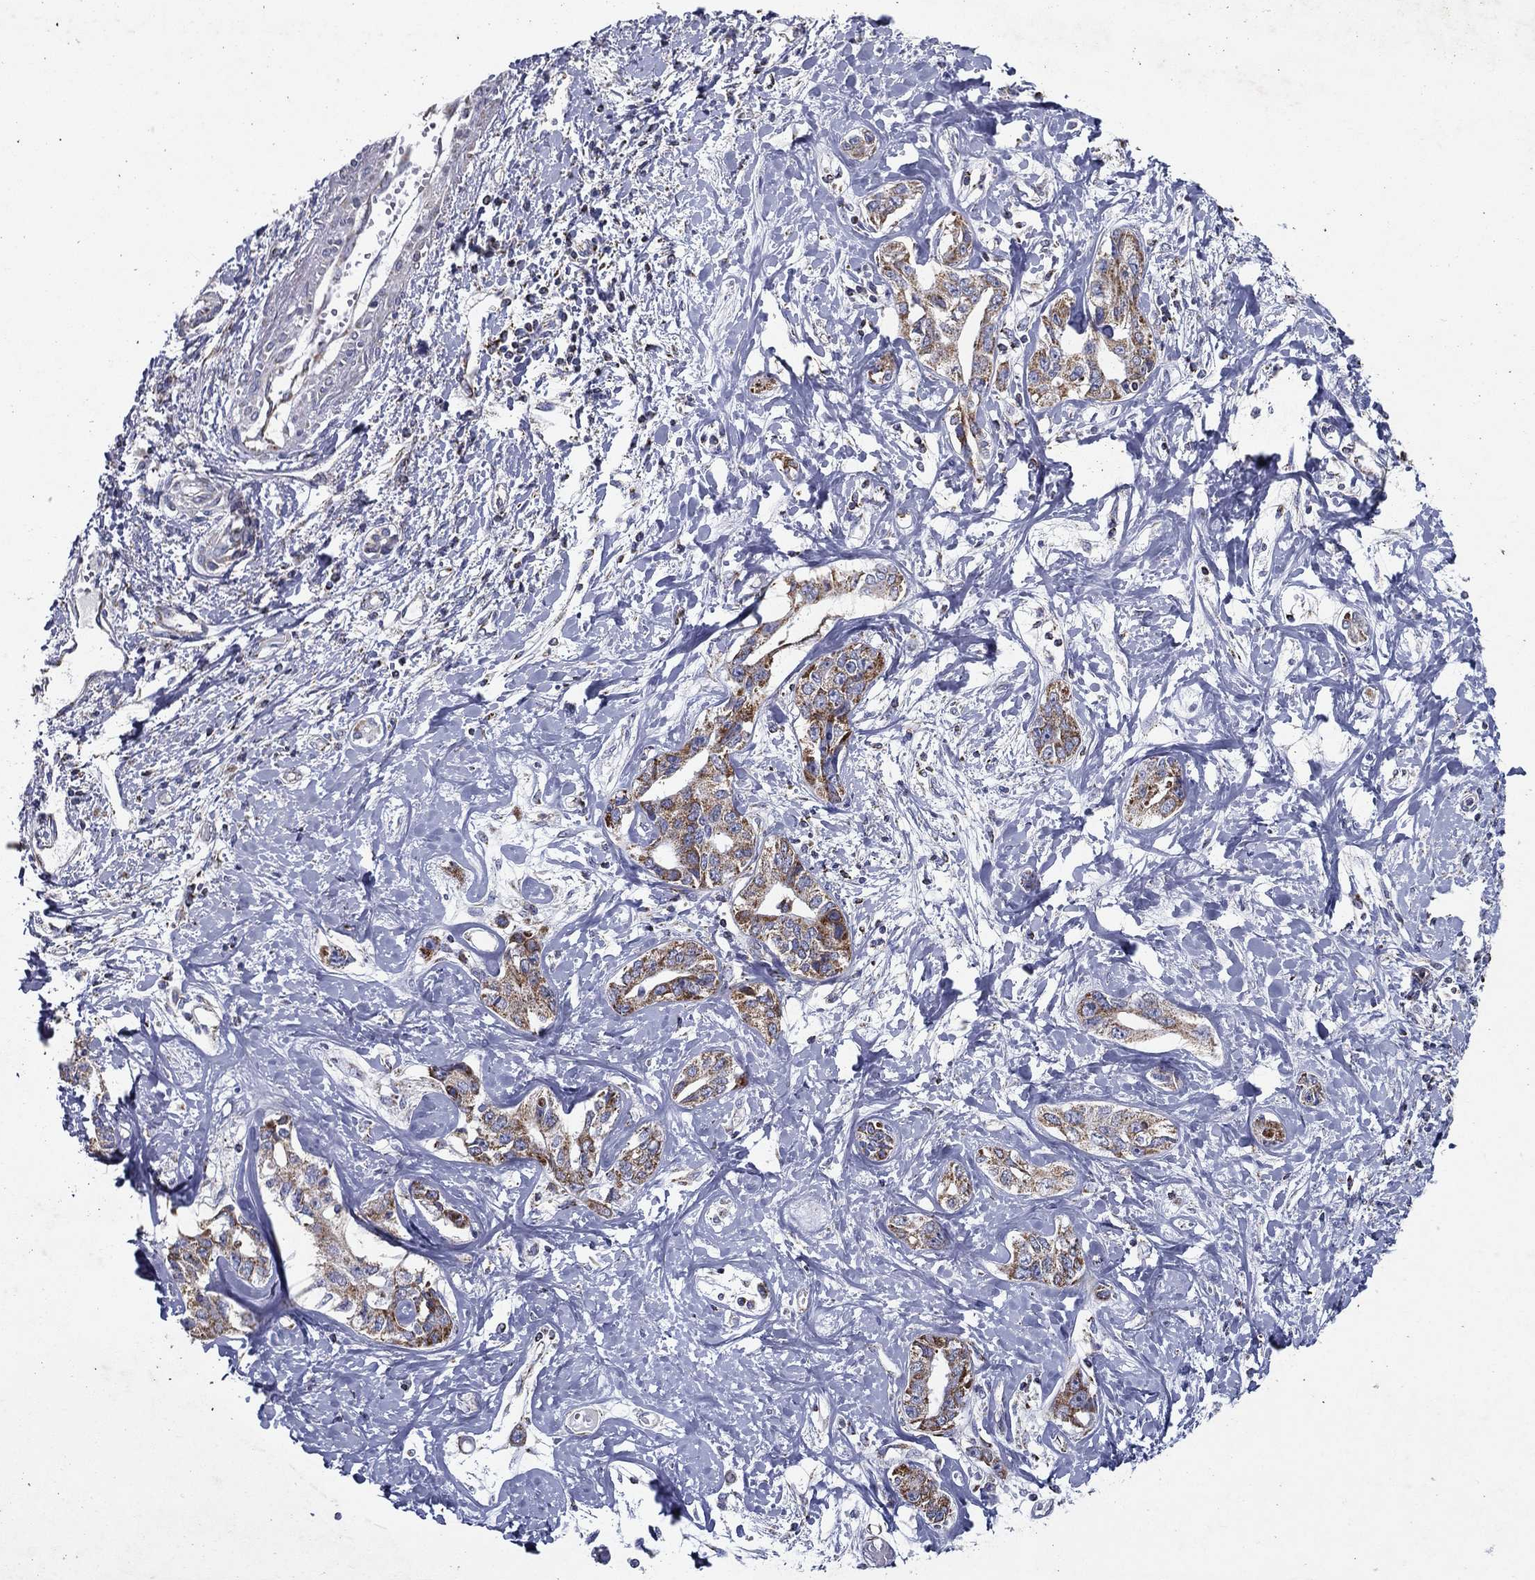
{"staining": {"intensity": "strong", "quantity": ">75%", "location": "cytoplasmic/membranous"}, "tissue": "liver cancer", "cell_type": "Tumor cells", "image_type": "cancer", "snomed": [{"axis": "morphology", "description": "Cholangiocarcinoma"}, {"axis": "topography", "description": "Liver"}], "caption": "Immunohistochemical staining of liver cancer (cholangiocarcinoma) demonstrates high levels of strong cytoplasmic/membranous positivity in about >75% of tumor cells.", "gene": "SFXN1", "patient": {"sex": "male", "age": 59}}